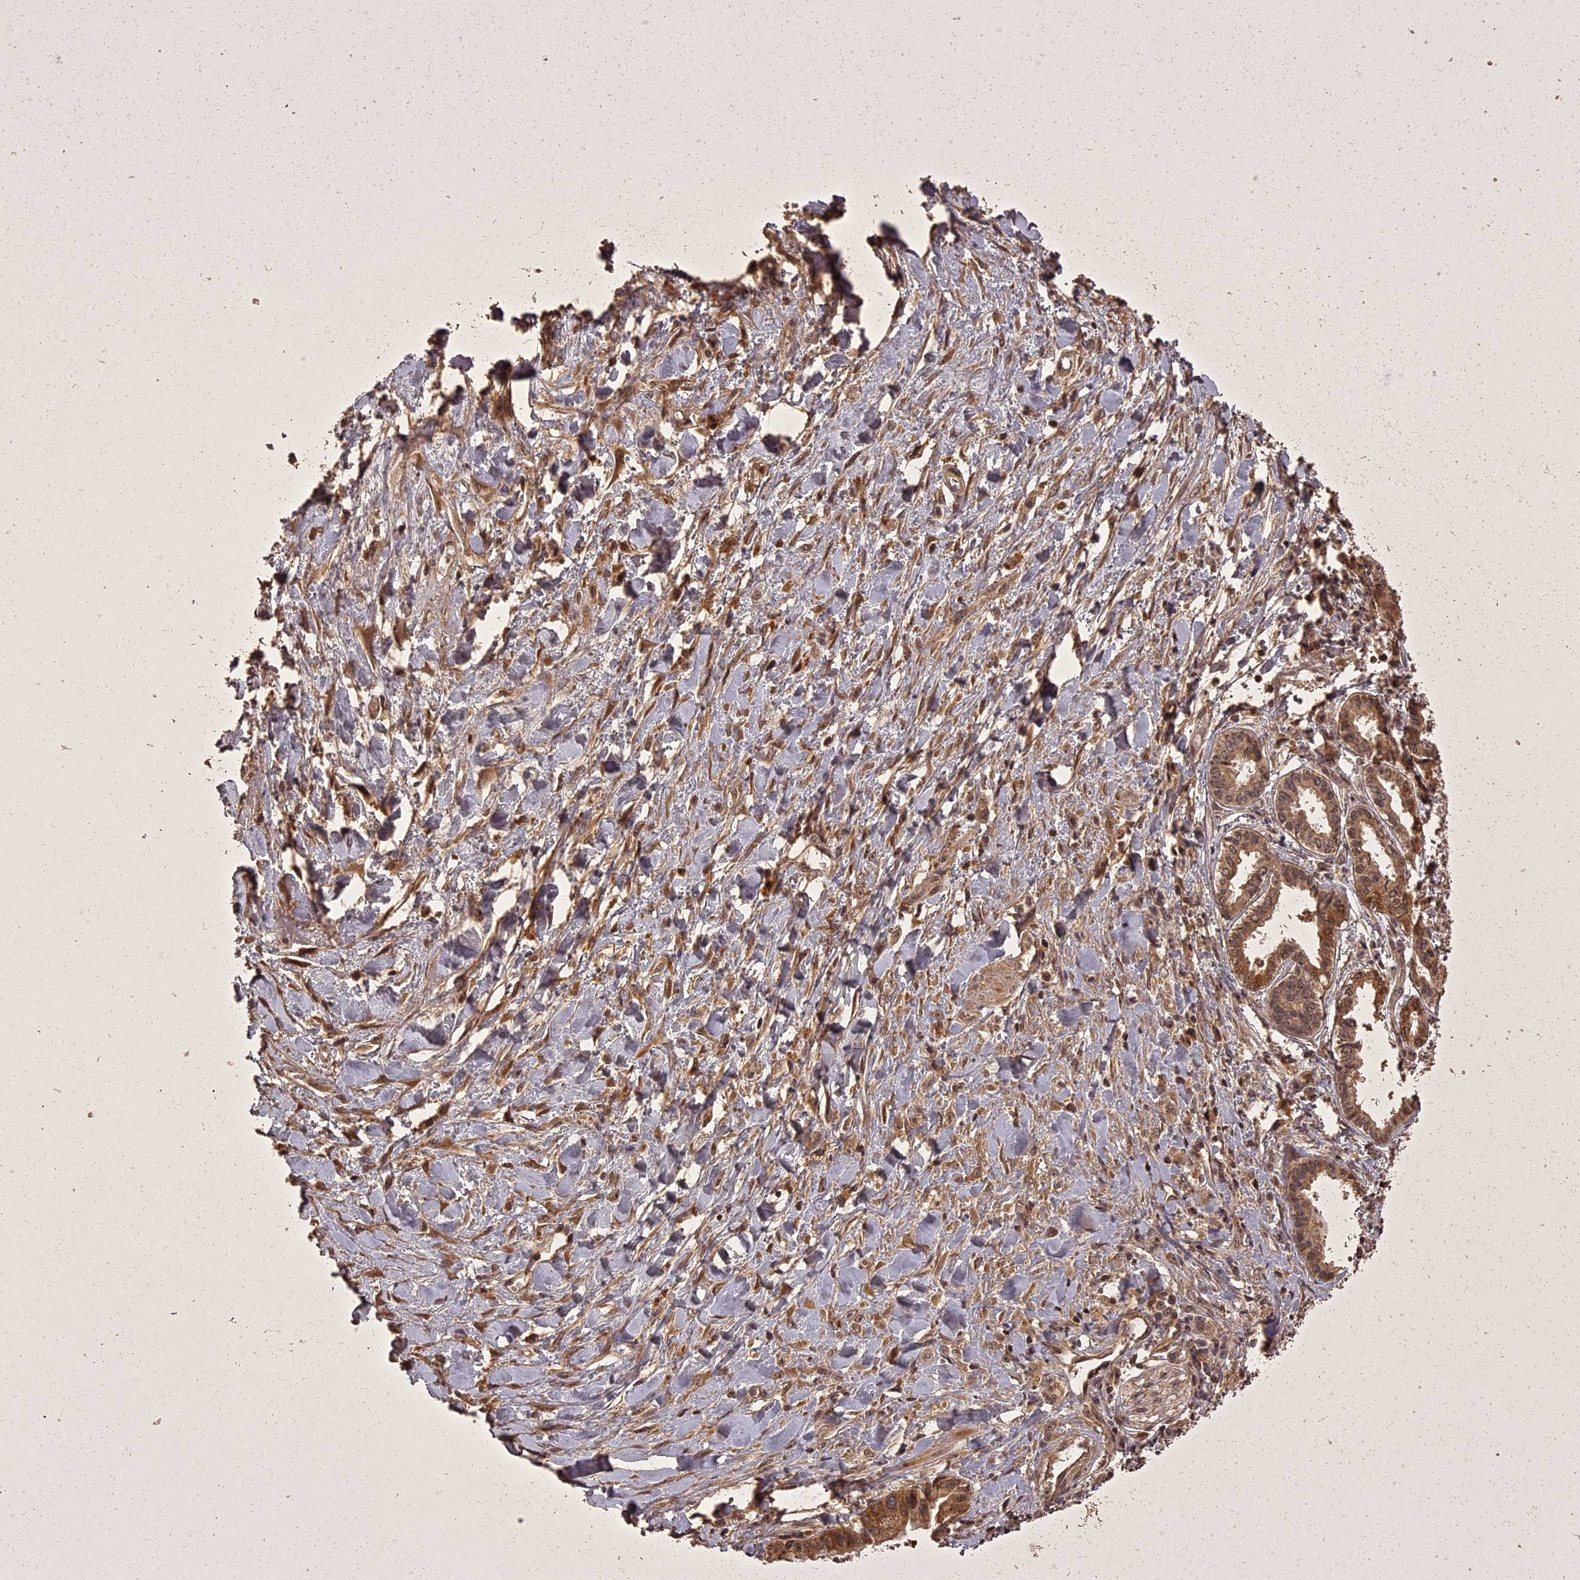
{"staining": {"intensity": "moderate", "quantity": ">75%", "location": "cytoplasmic/membranous,nuclear"}, "tissue": "pancreatic cancer", "cell_type": "Tumor cells", "image_type": "cancer", "snomed": [{"axis": "morphology", "description": "Adenocarcinoma, NOS"}, {"axis": "topography", "description": "Pancreas"}], "caption": "Immunohistochemistry of human pancreatic cancer demonstrates medium levels of moderate cytoplasmic/membranous and nuclear positivity in approximately >75% of tumor cells.", "gene": "ING5", "patient": {"sex": "female", "age": 50}}